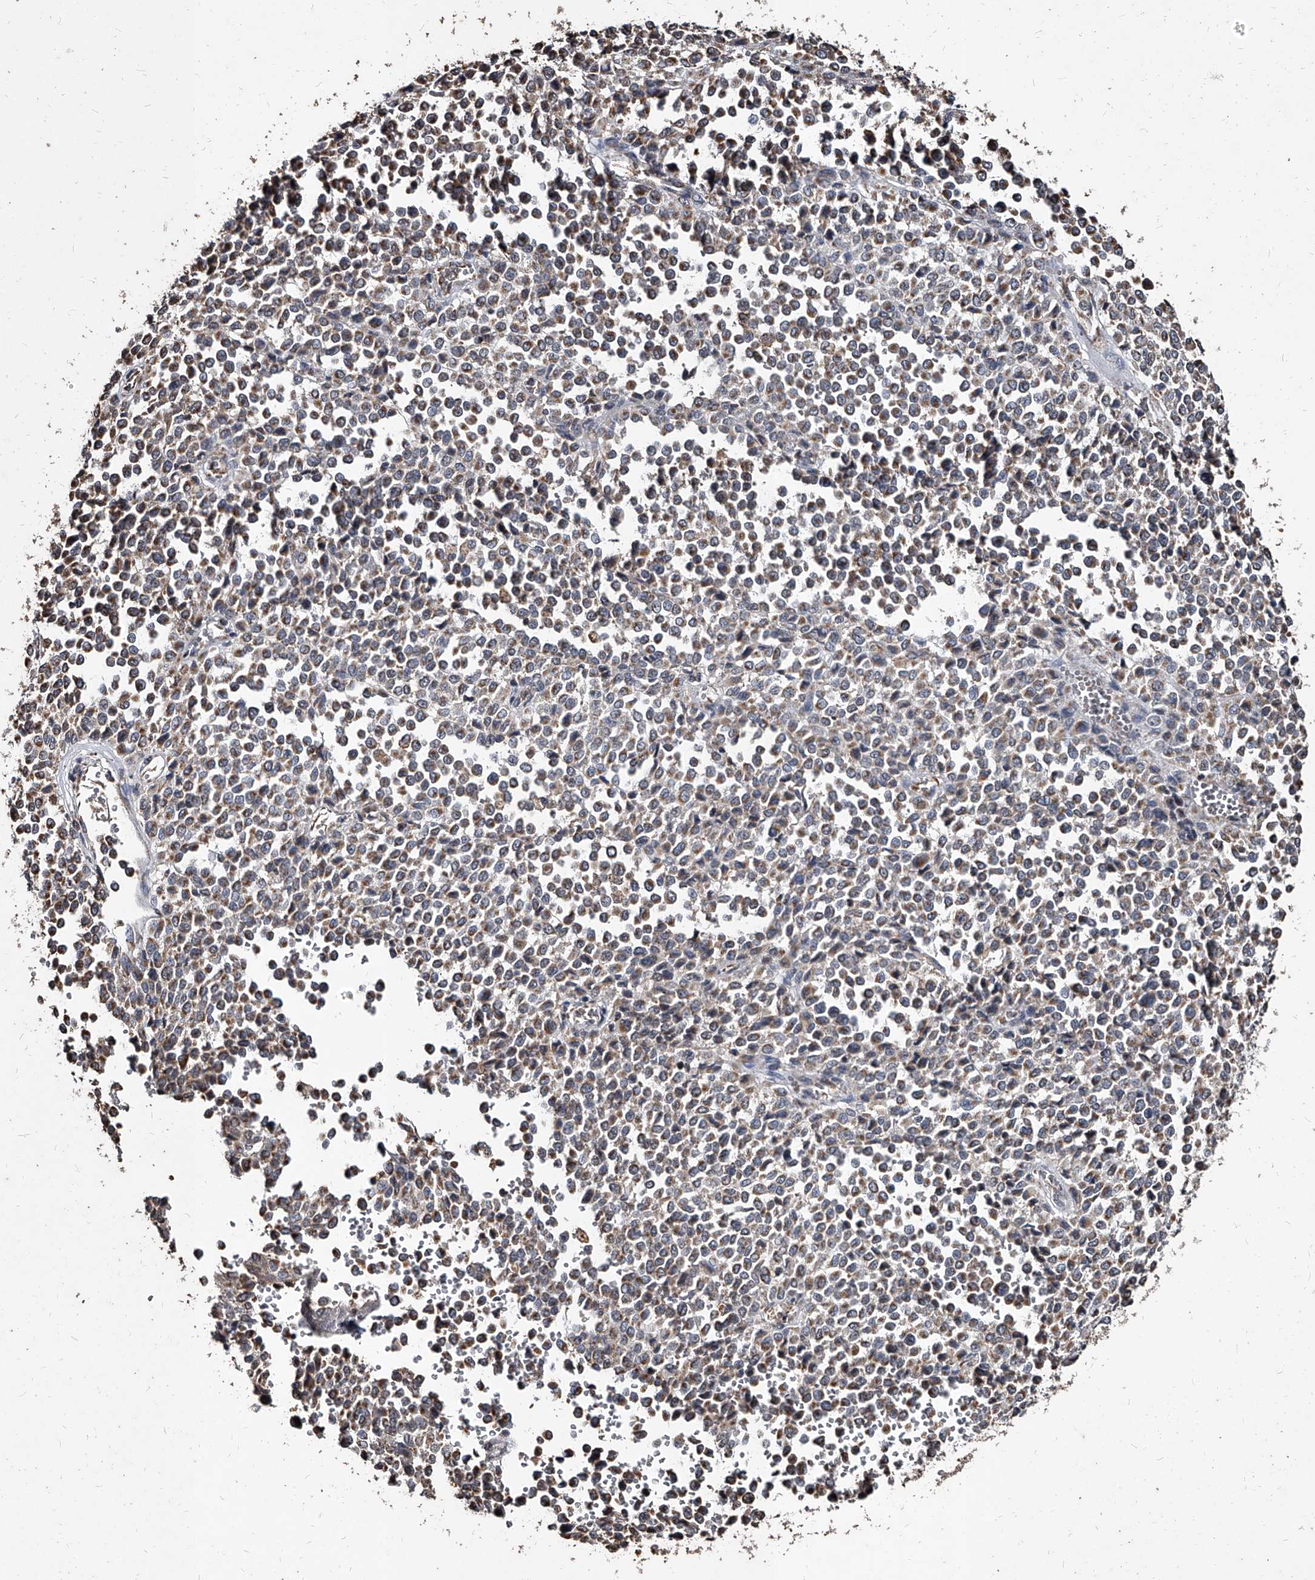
{"staining": {"intensity": "weak", "quantity": ">75%", "location": "cytoplasmic/membranous"}, "tissue": "melanoma", "cell_type": "Tumor cells", "image_type": "cancer", "snomed": [{"axis": "morphology", "description": "Malignant melanoma, Metastatic site"}, {"axis": "topography", "description": "Pancreas"}], "caption": "Immunohistochemistry (IHC) histopathology image of neoplastic tissue: human melanoma stained using IHC displays low levels of weak protein expression localized specifically in the cytoplasmic/membranous of tumor cells, appearing as a cytoplasmic/membranous brown color.", "gene": "GPR183", "patient": {"sex": "female", "age": 30}}